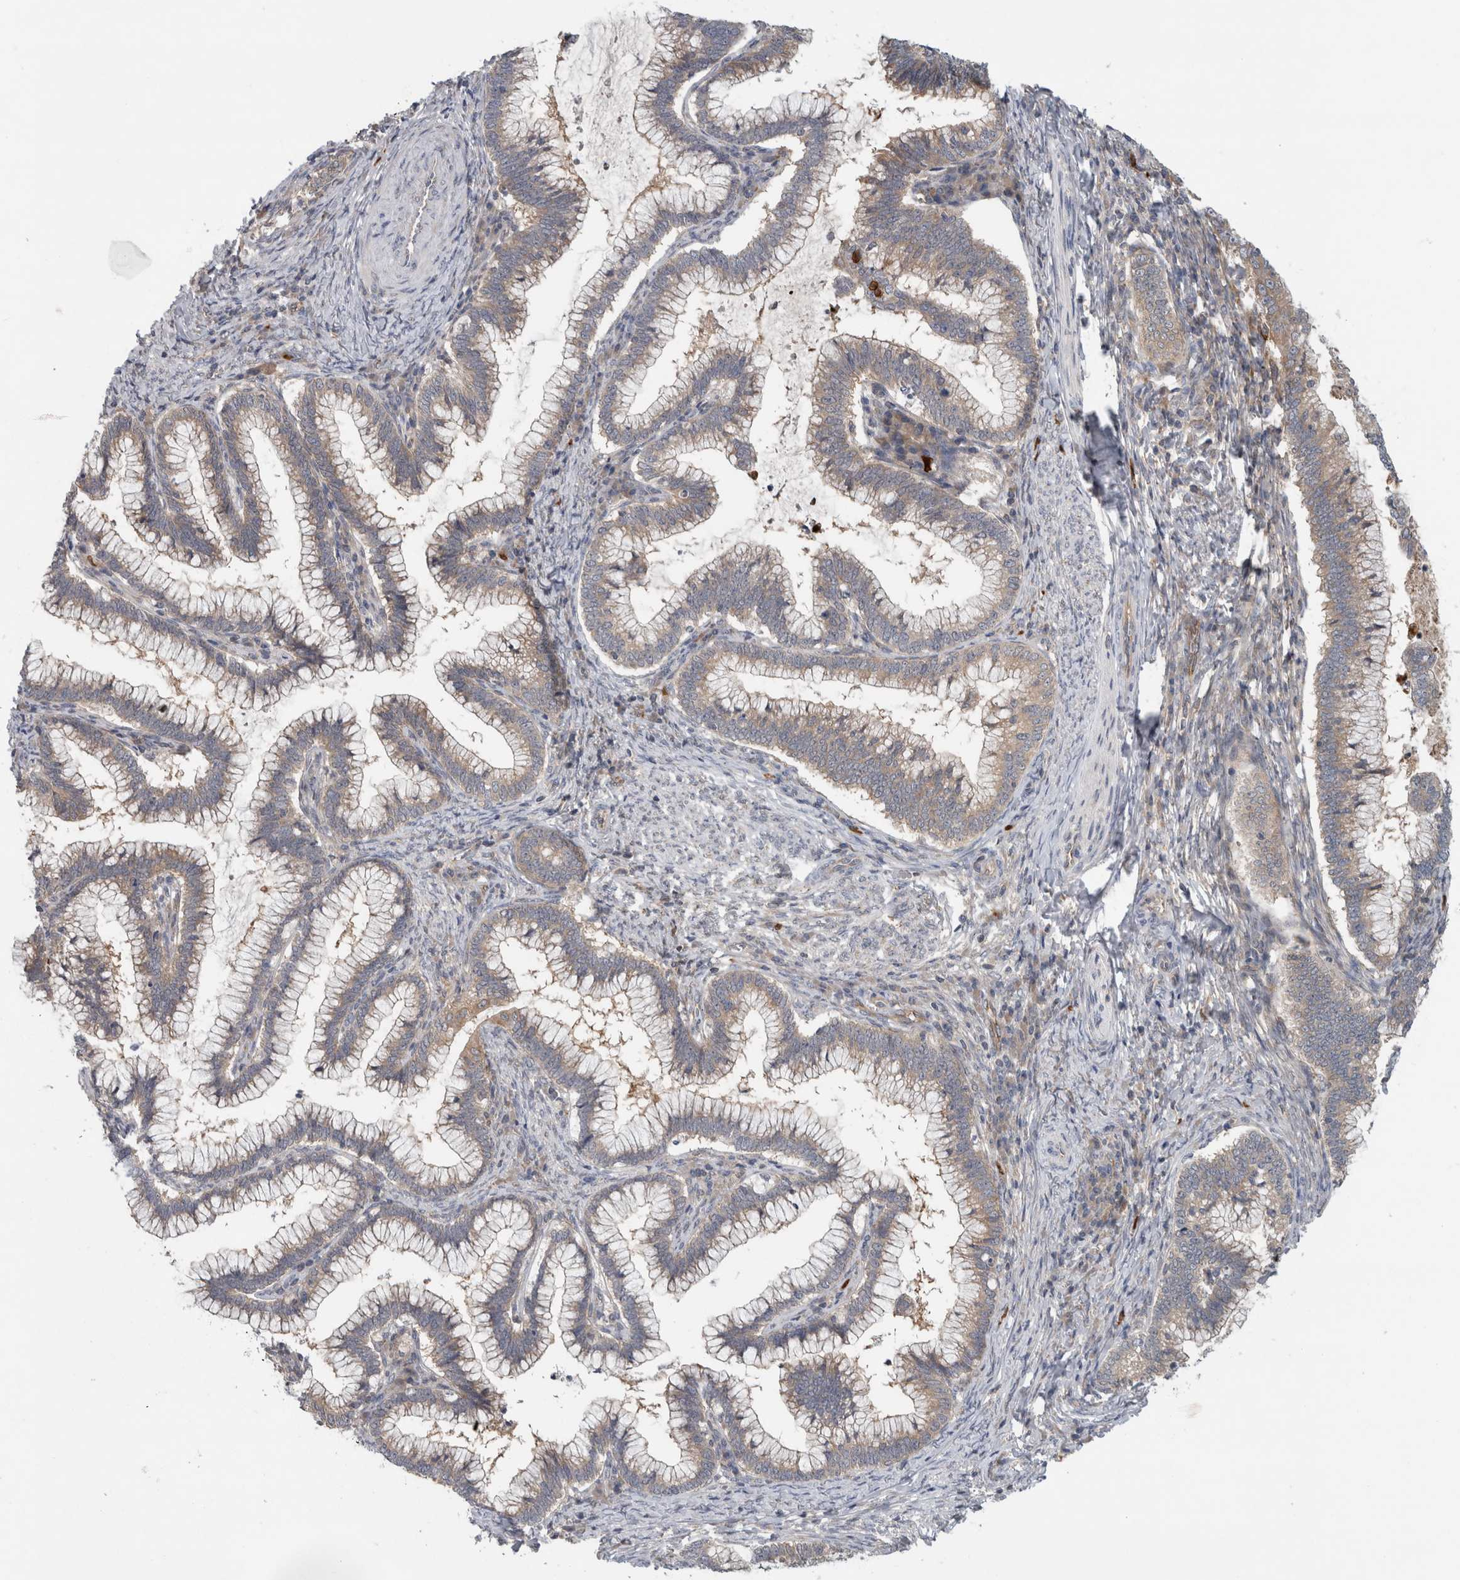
{"staining": {"intensity": "weak", "quantity": "25%-75%", "location": "cytoplasmic/membranous"}, "tissue": "cervical cancer", "cell_type": "Tumor cells", "image_type": "cancer", "snomed": [{"axis": "morphology", "description": "Adenocarcinoma, NOS"}, {"axis": "topography", "description": "Cervix"}], "caption": "A micrograph of human cervical adenocarcinoma stained for a protein demonstrates weak cytoplasmic/membranous brown staining in tumor cells.", "gene": "PDCD2", "patient": {"sex": "female", "age": 36}}